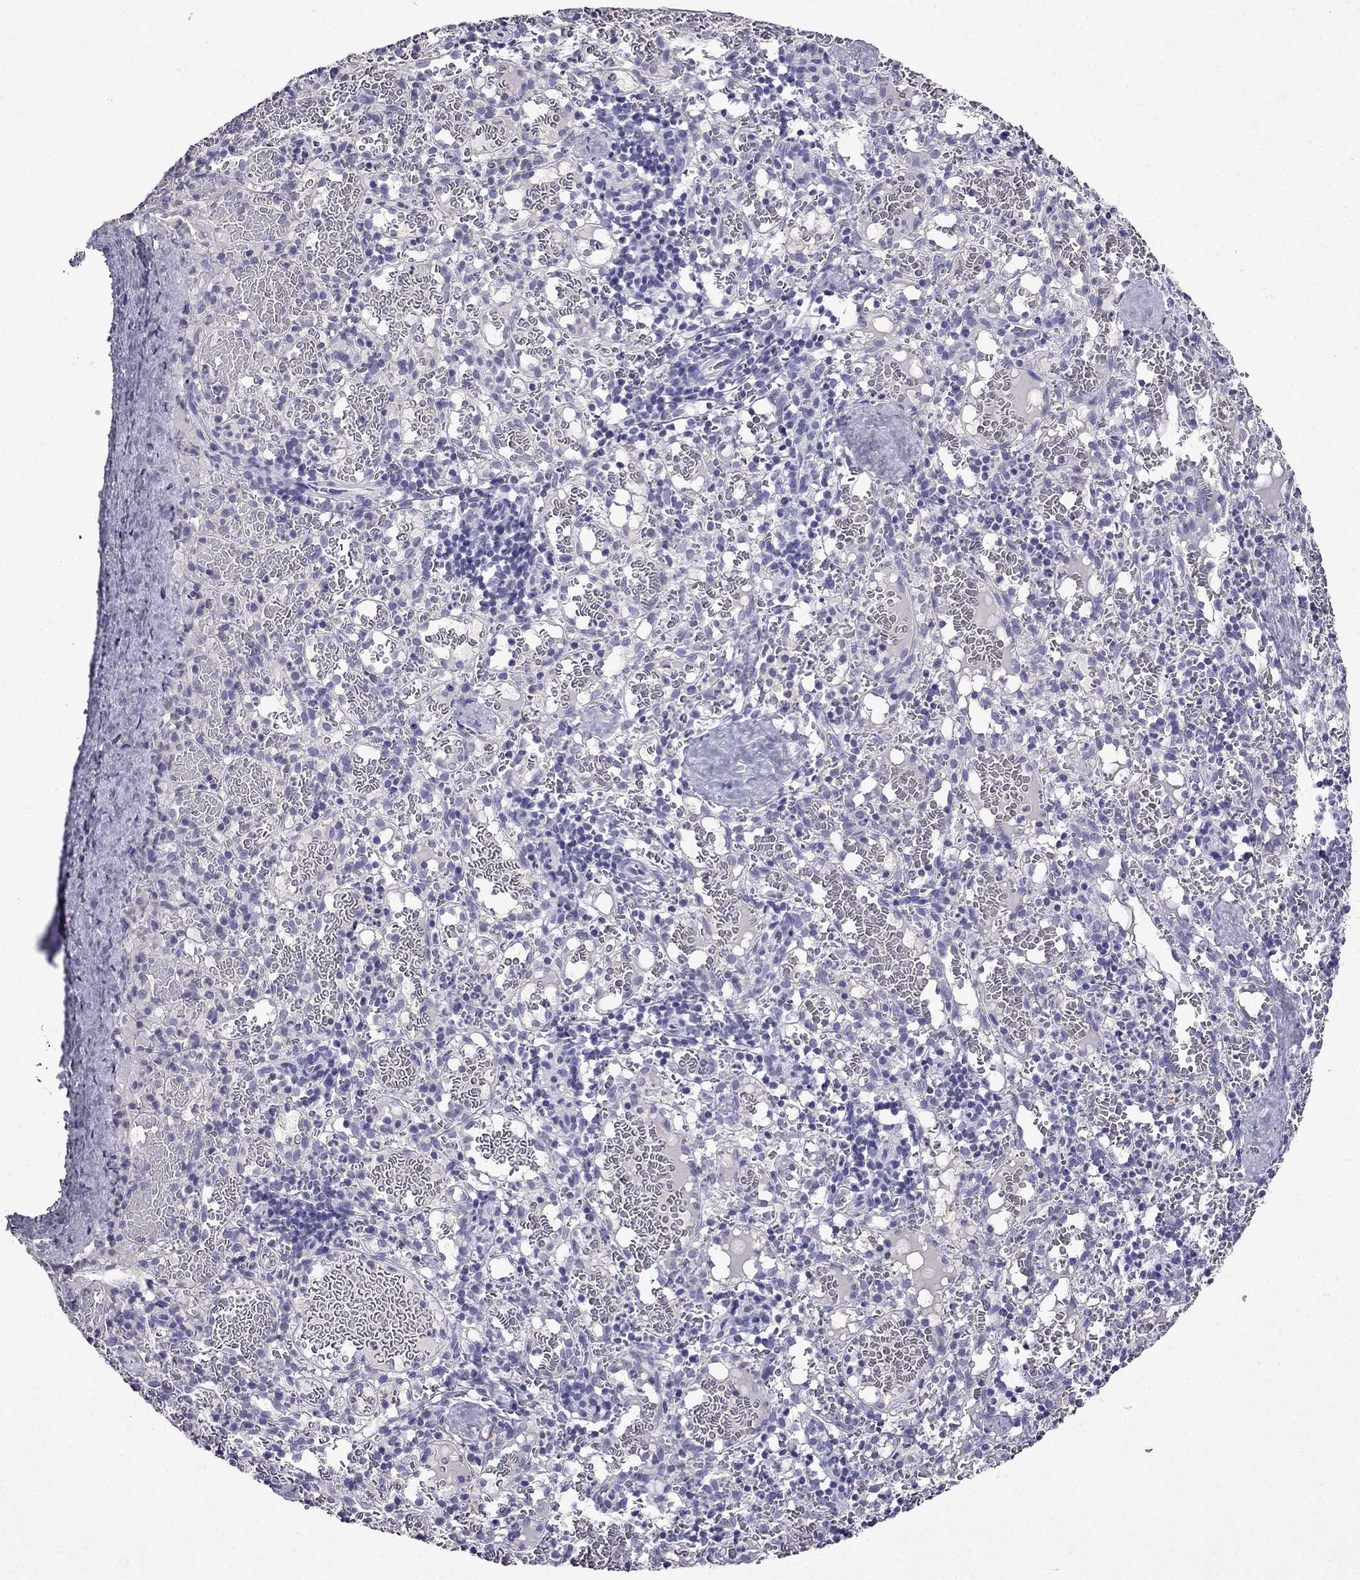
{"staining": {"intensity": "negative", "quantity": "none", "location": "none"}, "tissue": "spleen", "cell_type": "Cells in red pulp", "image_type": "normal", "snomed": [{"axis": "morphology", "description": "Normal tissue, NOS"}, {"axis": "topography", "description": "Spleen"}], "caption": "Cells in red pulp are negative for protein expression in unremarkable human spleen. (Brightfield microscopy of DAB (3,3'-diaminobenzidine) immunohistochemistry (IHC) at high magnification).", "gene": "DNAH17", "patient": {"sex": "male", "age": 11}}